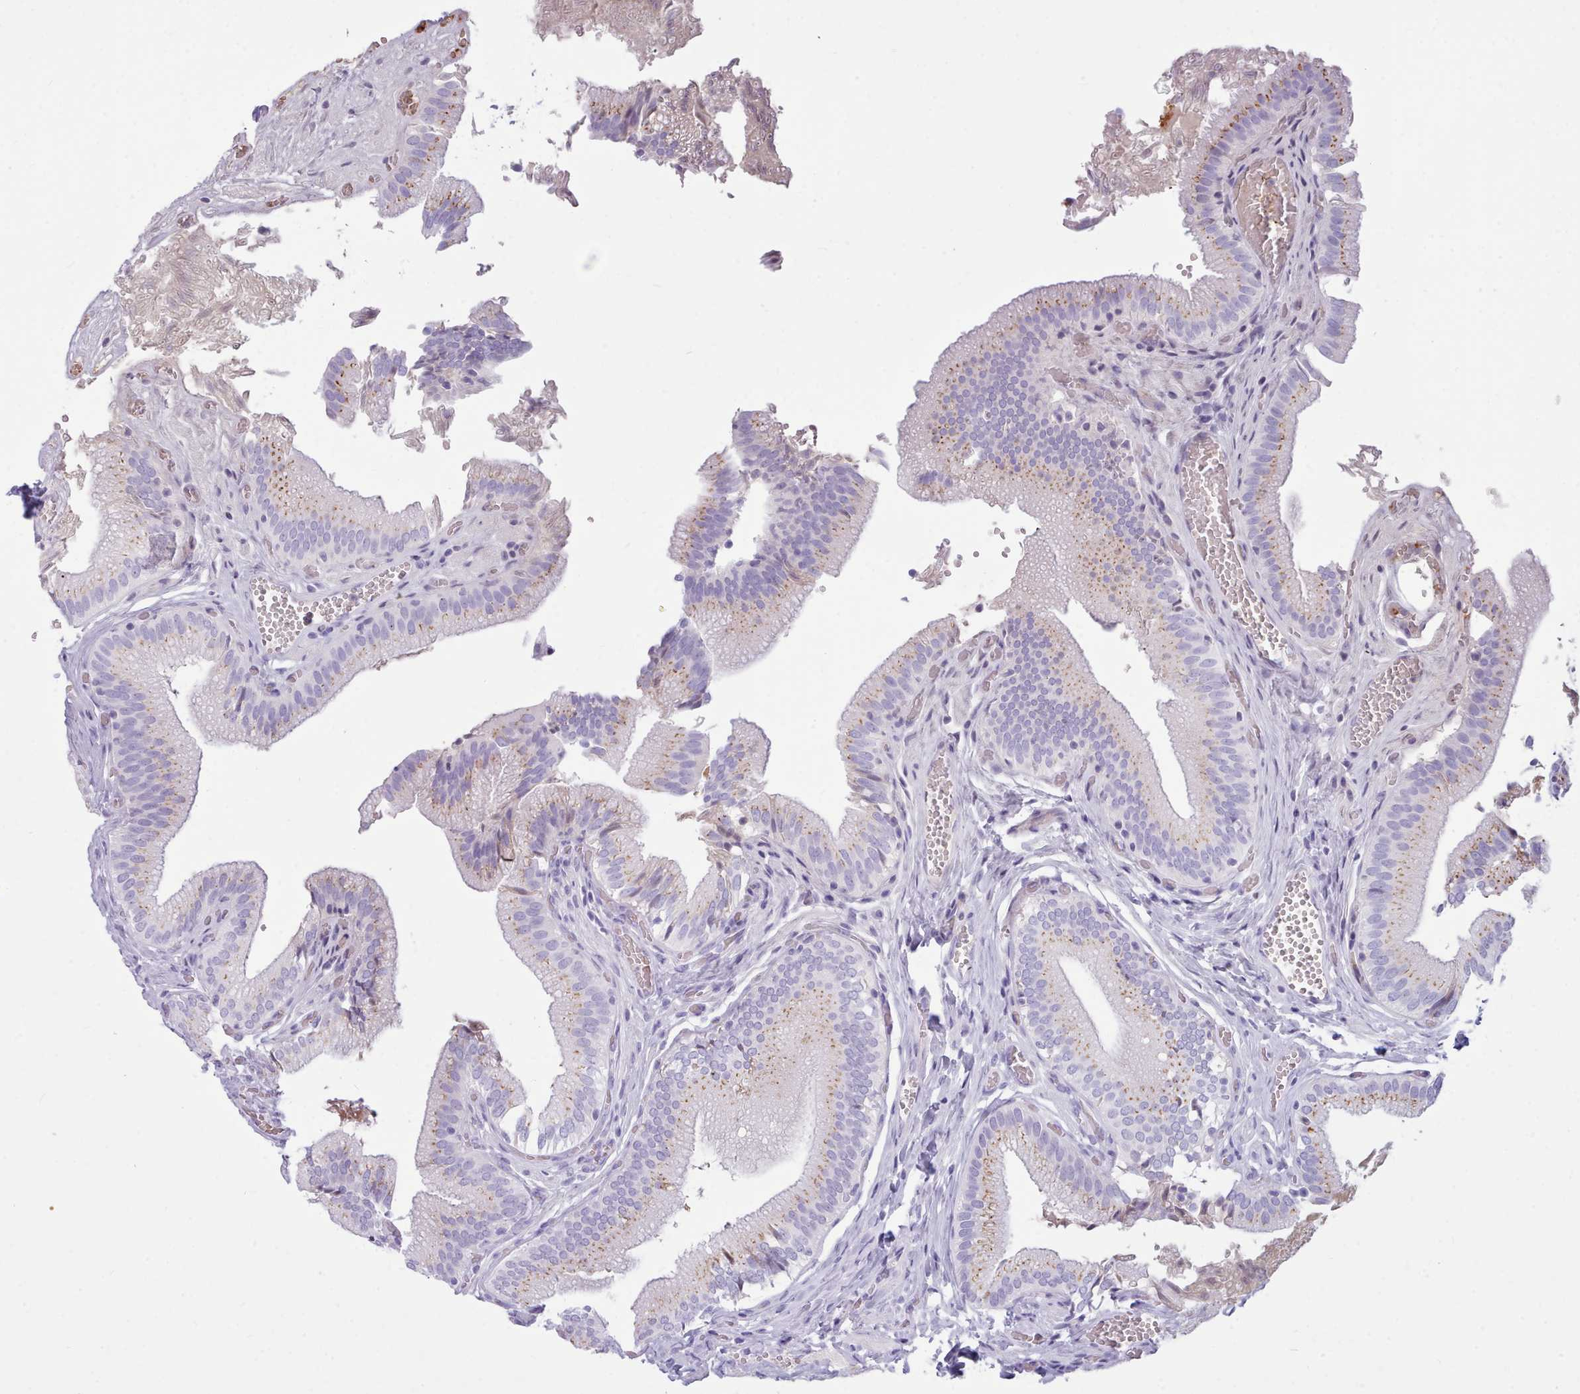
{"staining": {"intensity": "moderate", "quantity": "<25%", "location": "cytoplasmic/membranous"}, "tissue": "gallbladder", "cell_type": "Glandular cells", "image_type": "normal", "snomed": [{"axis": "morphology", "description": "Normal tissue, NOS"}, {"axis": "topography", "description": "Gallbladder"}, {"axis": "topography", "description": "Peripheral nerve tissue"}], "caption": "High-power microscopy captured an IHC micrograph of normal gallbladder, revealing moderate cytoplasmic/membranous expression in about <25% of glandular cells.", "gene": "NKX1", "patient": {"sex": "male", "age": 17}}